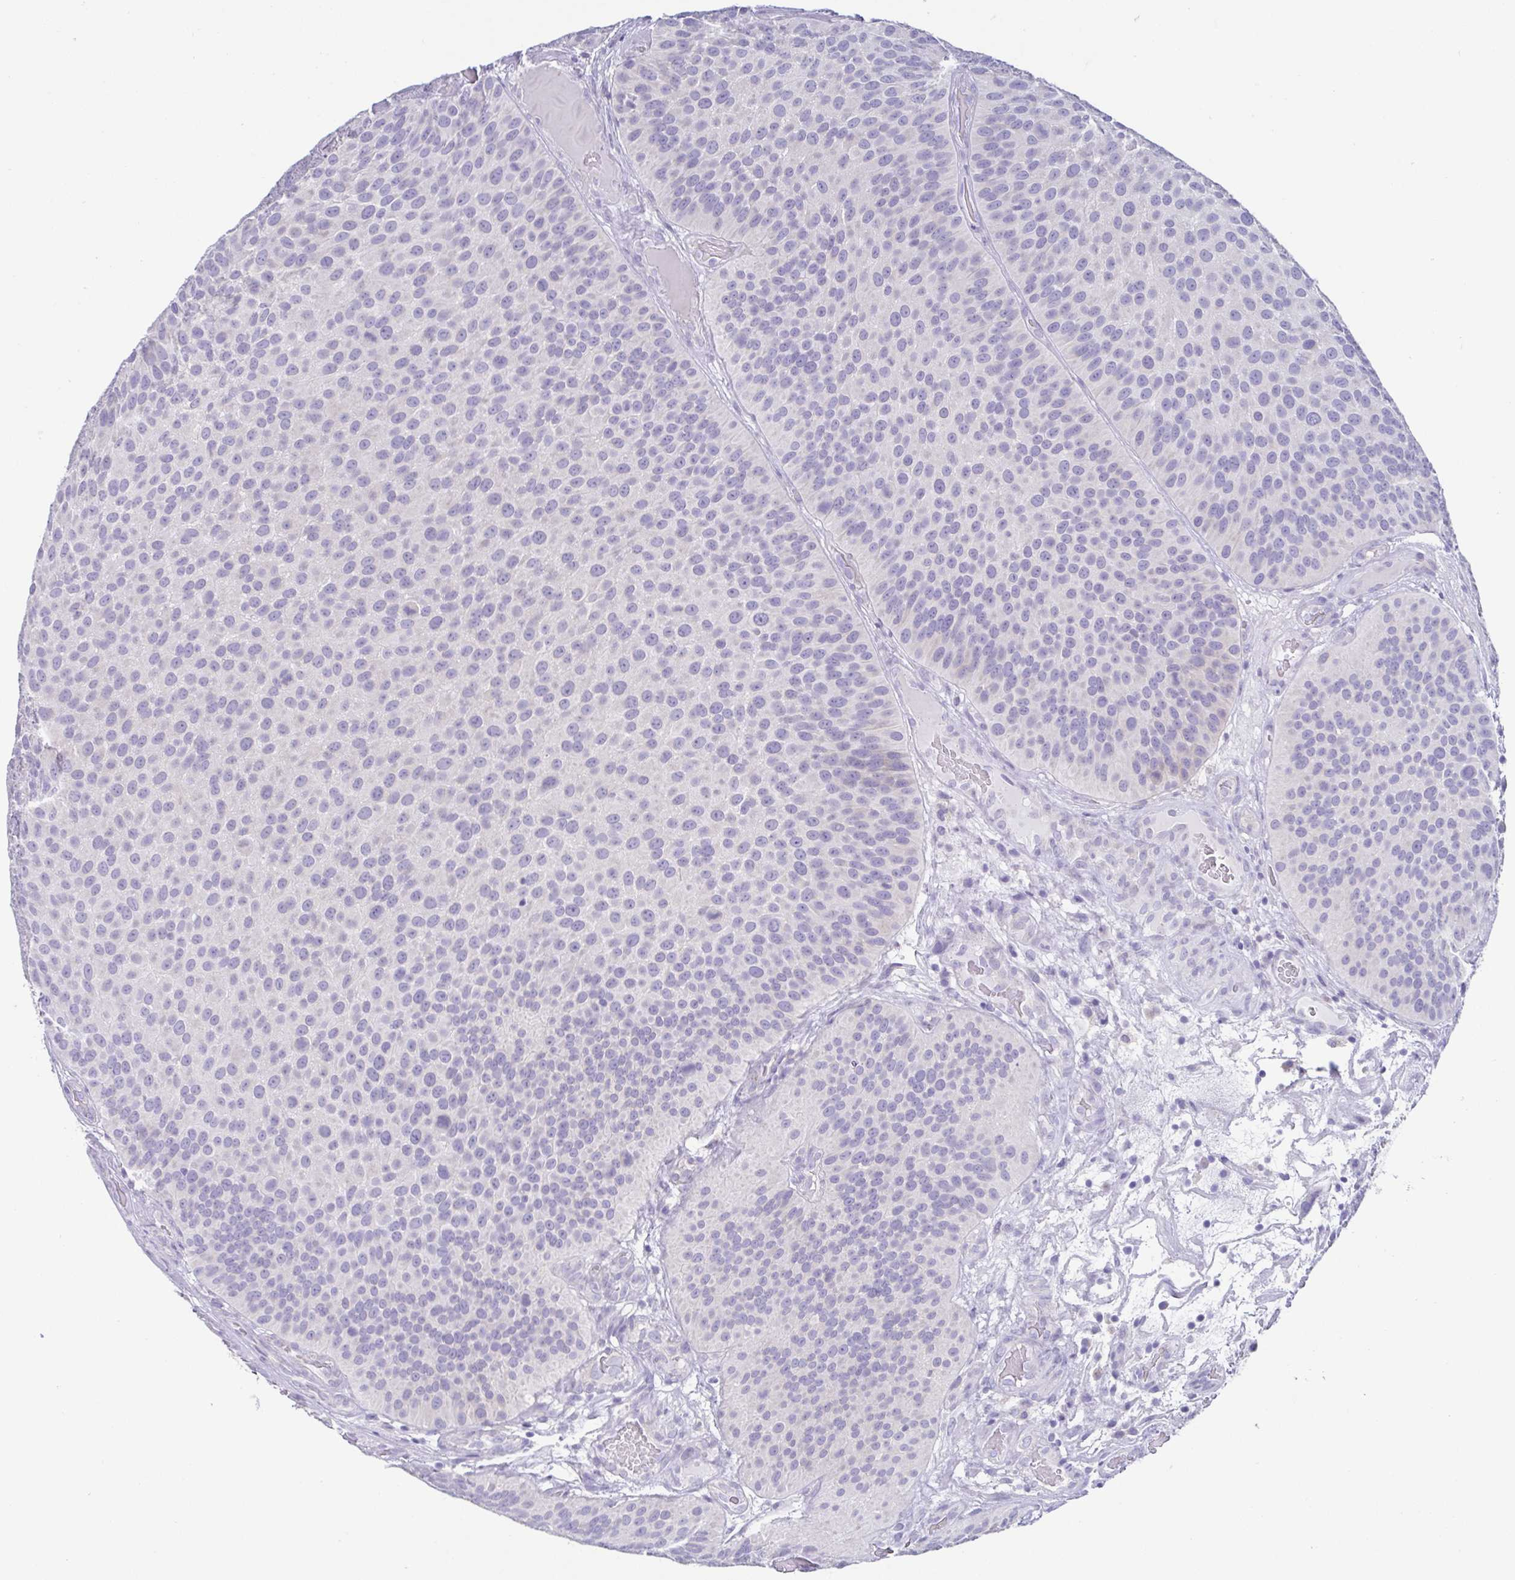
{"staining": {"intensity": "negative", "quantity": "none", "location": "none"}, "tissue": "urothelial cancer", "cell_type": "Tumor cells", "image_type": "cancer", "snomed": [{"axis": "morphology", "description": "Urothelial carcinoma, Low grade"}, {"axis": "topography", "description": "Urinary bladder"}], "caption": "High power microscopy micrograph of an IHC micrograph of urothelial cancer, revealing no significant expression in tumor cells.", "gene": "RDH11", "patient": {"sex": "male", "age": 76}}